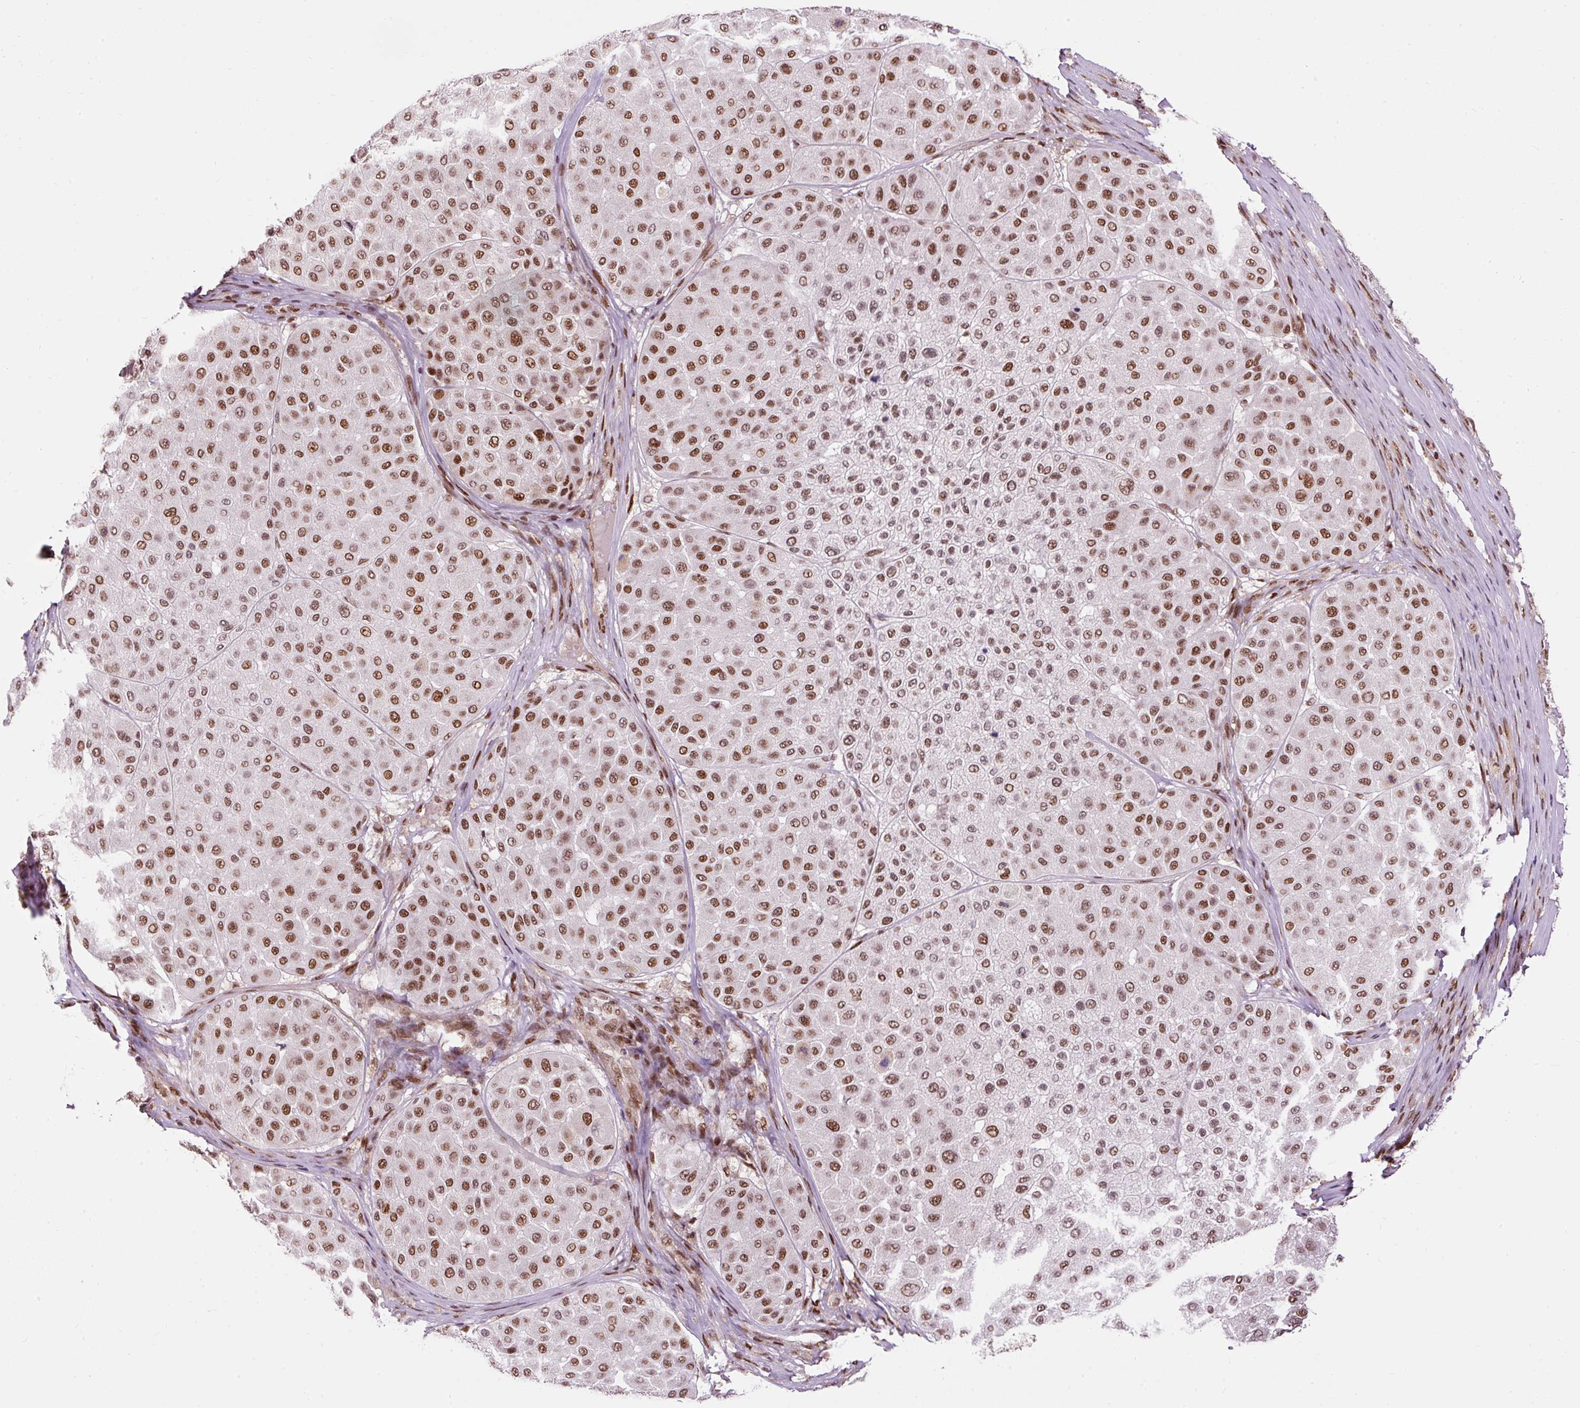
{"staining": {"intensity": "moderate", "quantity": ">75%", "location": "nuclear"}, "tissue": "melanoma", "cell_type": "Tumor cells", "image_type": "cancer", "snomed": [{"axis": "morphology", "description": "Malignant melanoma, Metastatic site"}, {"axis": "topography", "description": "Smooth muscle"}], "caption": "This image displays immunohistochemistry staining of human melanoma, with medium moderate nuclear positivity in about >75% of tumor cells.", "gene": "HNRNPC", "patient": {"sex": "male", "age": 41}}